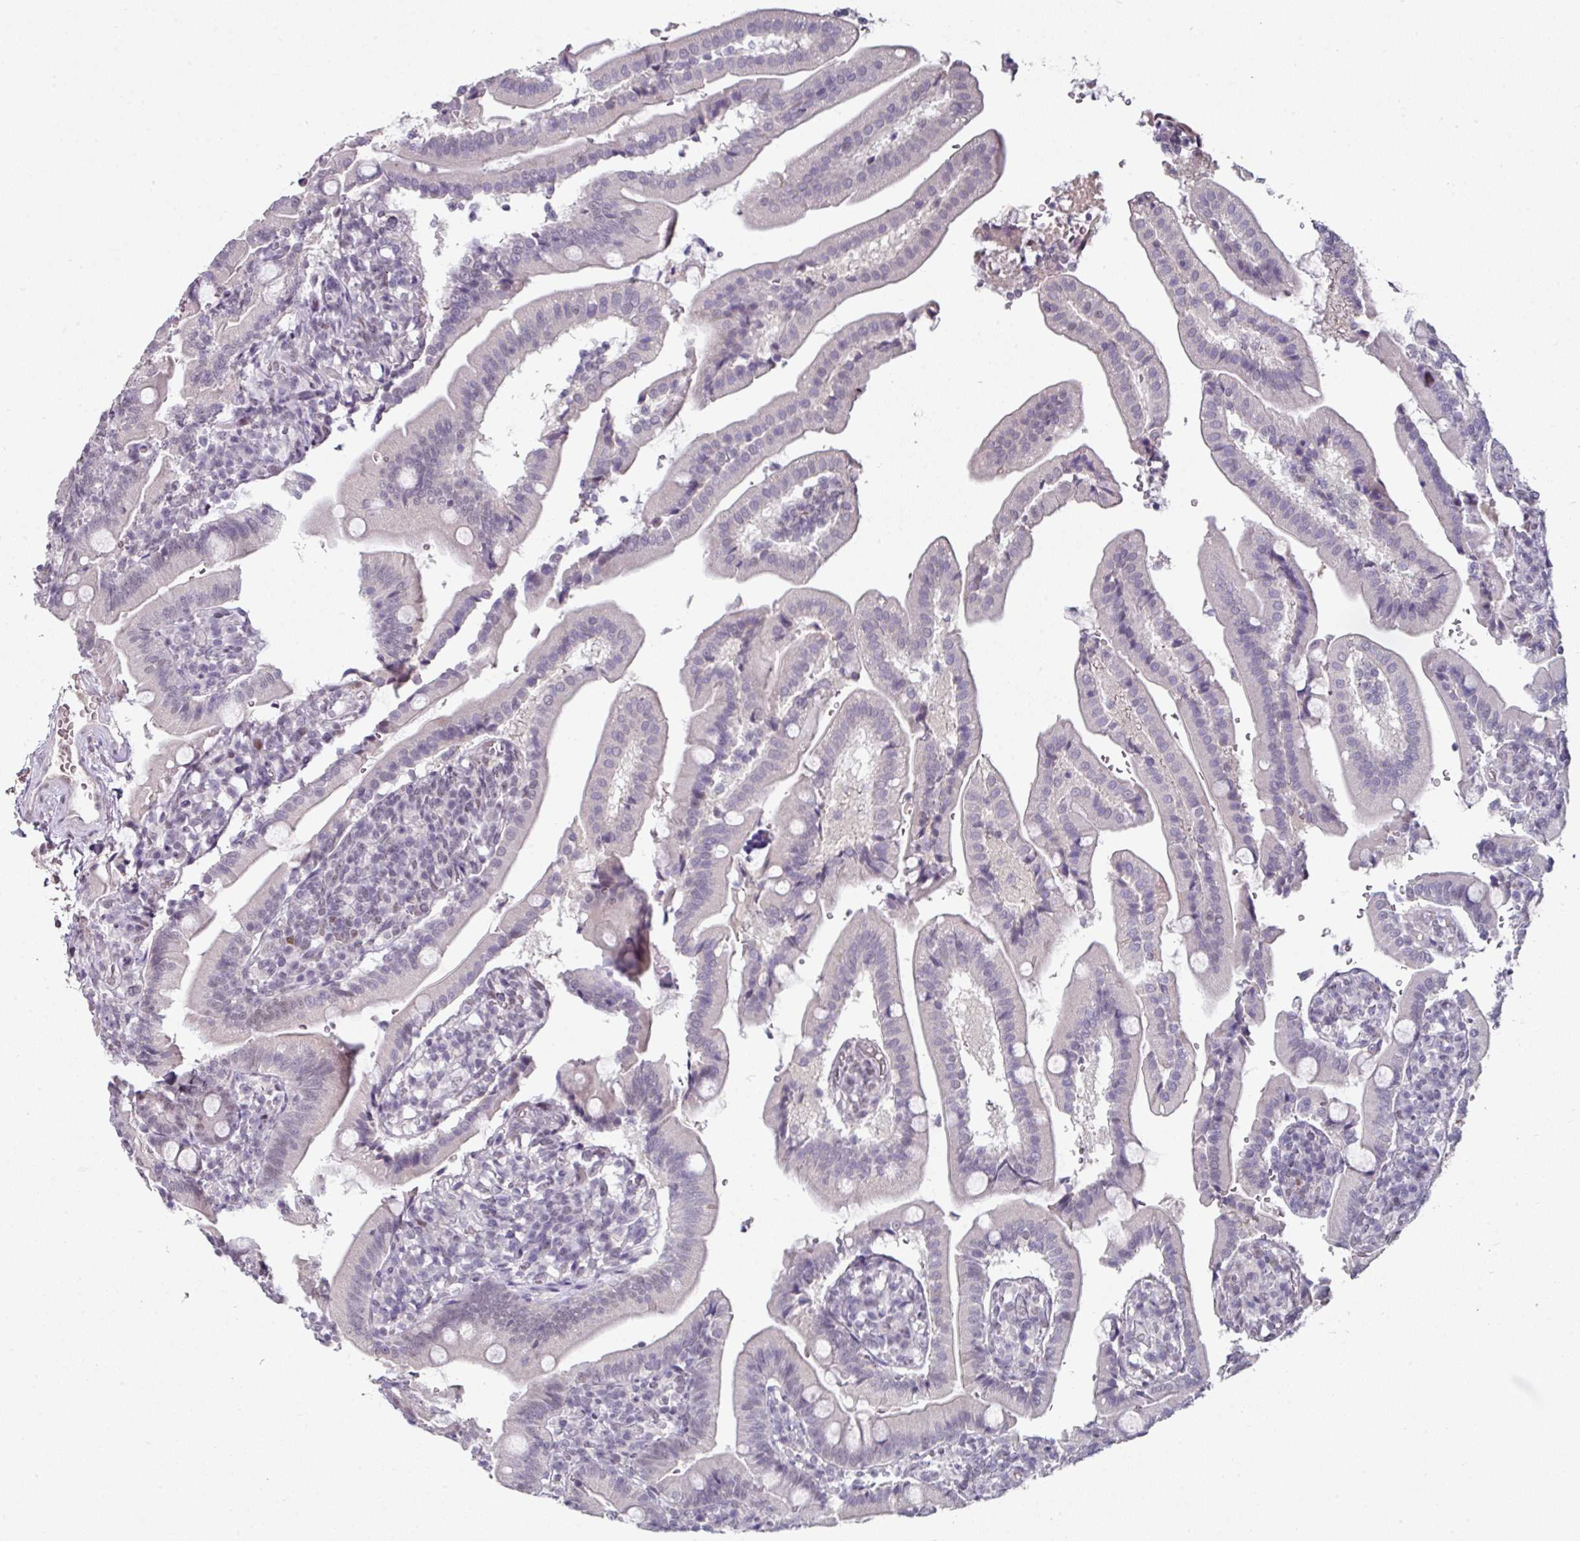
{"staining": {"intensity": "negative", "quantity": "none", "location": "none"}, "tissue": "duodenum", "cell_type": "Glandular cells", "image_type": "normal", "snomed": [{"axis": "morphology", "description": "Normal tissue, NOS"}, {"axis": "topography", "description": "Duodenum"}], "caption": "An immunohistochemistry micrograph of benign duodenum is shown. There is no staining in glandular cells of duodenum.", "gene": "ELK1", "patient": {"sex": "female", "age": 67}}